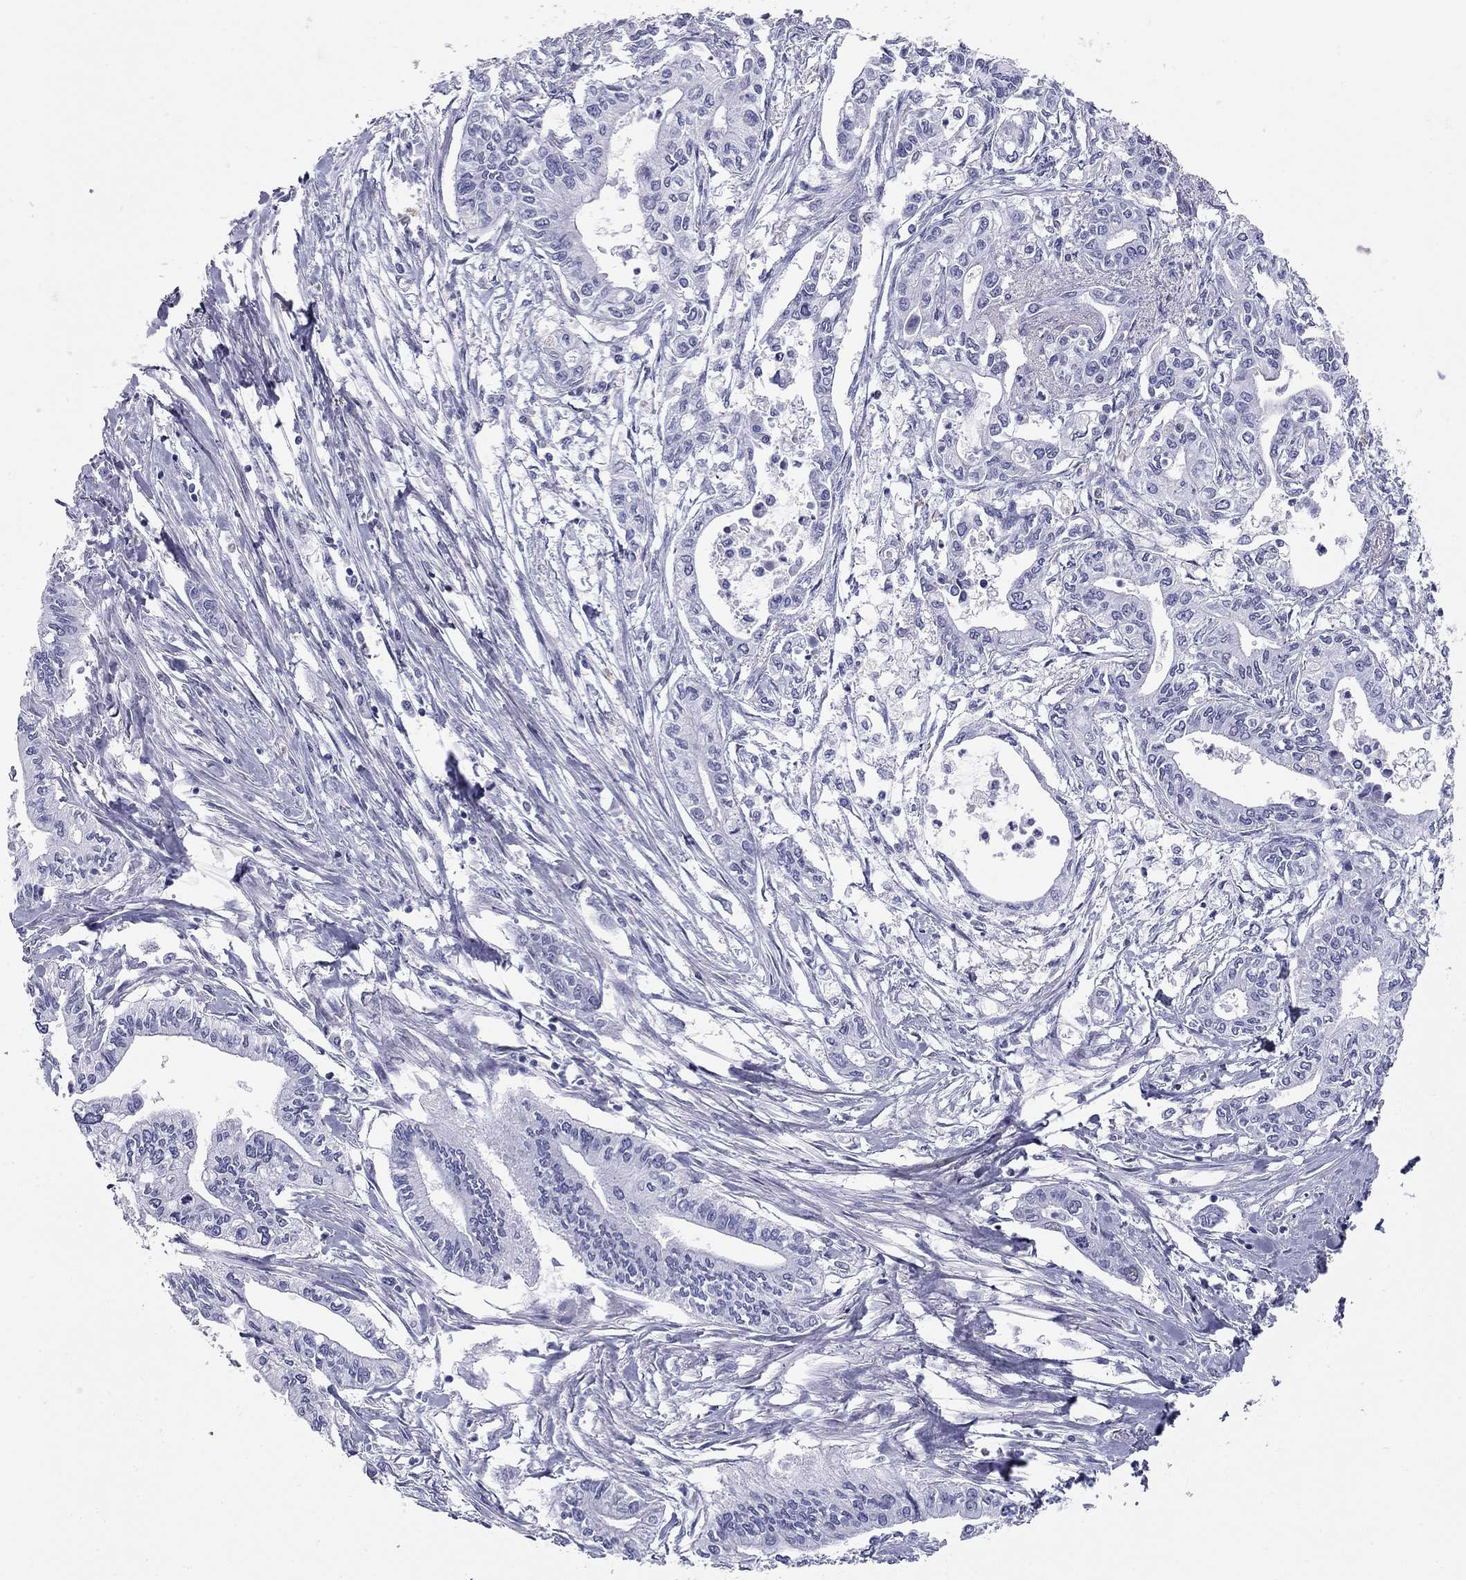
{"staining": {"intensity": "negative", "quantity": "none", "location": "none"}, "tissue": "pancreatic cancer", "cell_type": "Tumor cells", "image_type": "cancer", "snomed": [{"axis": "morphology", "description": "Adenocarcinoma, NOS"}, {"axis": "topography", "description": "Pancreas"}], "caption": "IHC micrograph of neoplastic tissue: human adenocarcinoma (pancreatic) stained with DAB displays no significant protein staining in tumor cells.", "gene": "C8orf88", "patient": {"sex": "male", "age": 60}}